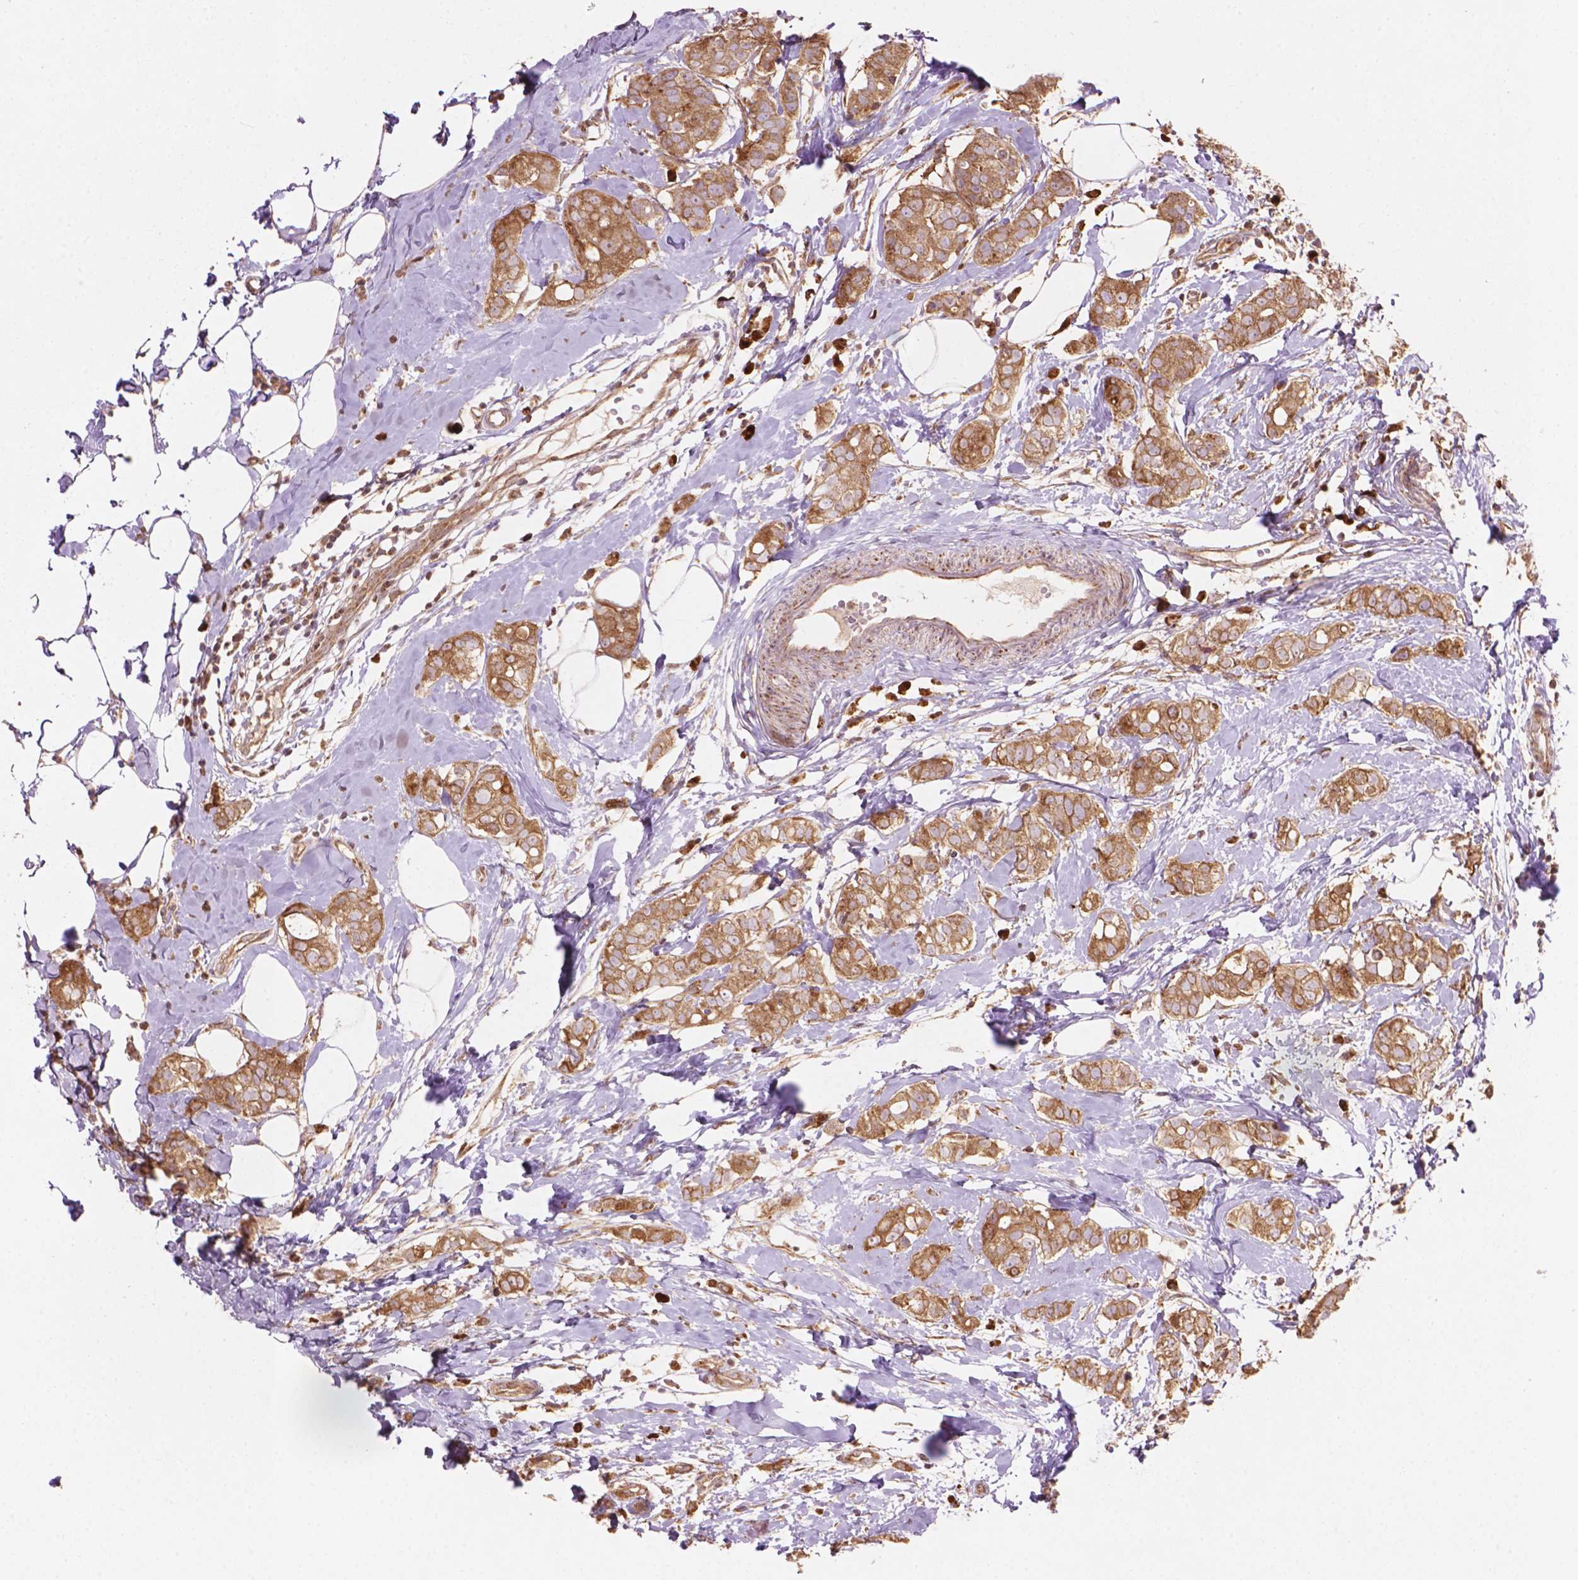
{"staining": {"intensity": "weak", "quantity": ">75%", "location": "cytoplasmic/membranous"}, "tissue": "breast cancer", "cell_type": "Tumor cells", "image_type": "cancer", "snomed": [{"axis": "morphology", "description": "Duct carcinoma"}, {"axis": "topography", "description": "Breast"}], "caption": "A high-resolution micrograph shows immunohistochemistry (IHC) staining of breast intraductal carcinoma, which demonstrates weak cytoplasmic/membranous expression in approximately >75% of tumor cells.", "gene": "VARS2", "patient": {"sex": "female", "age": 40}}